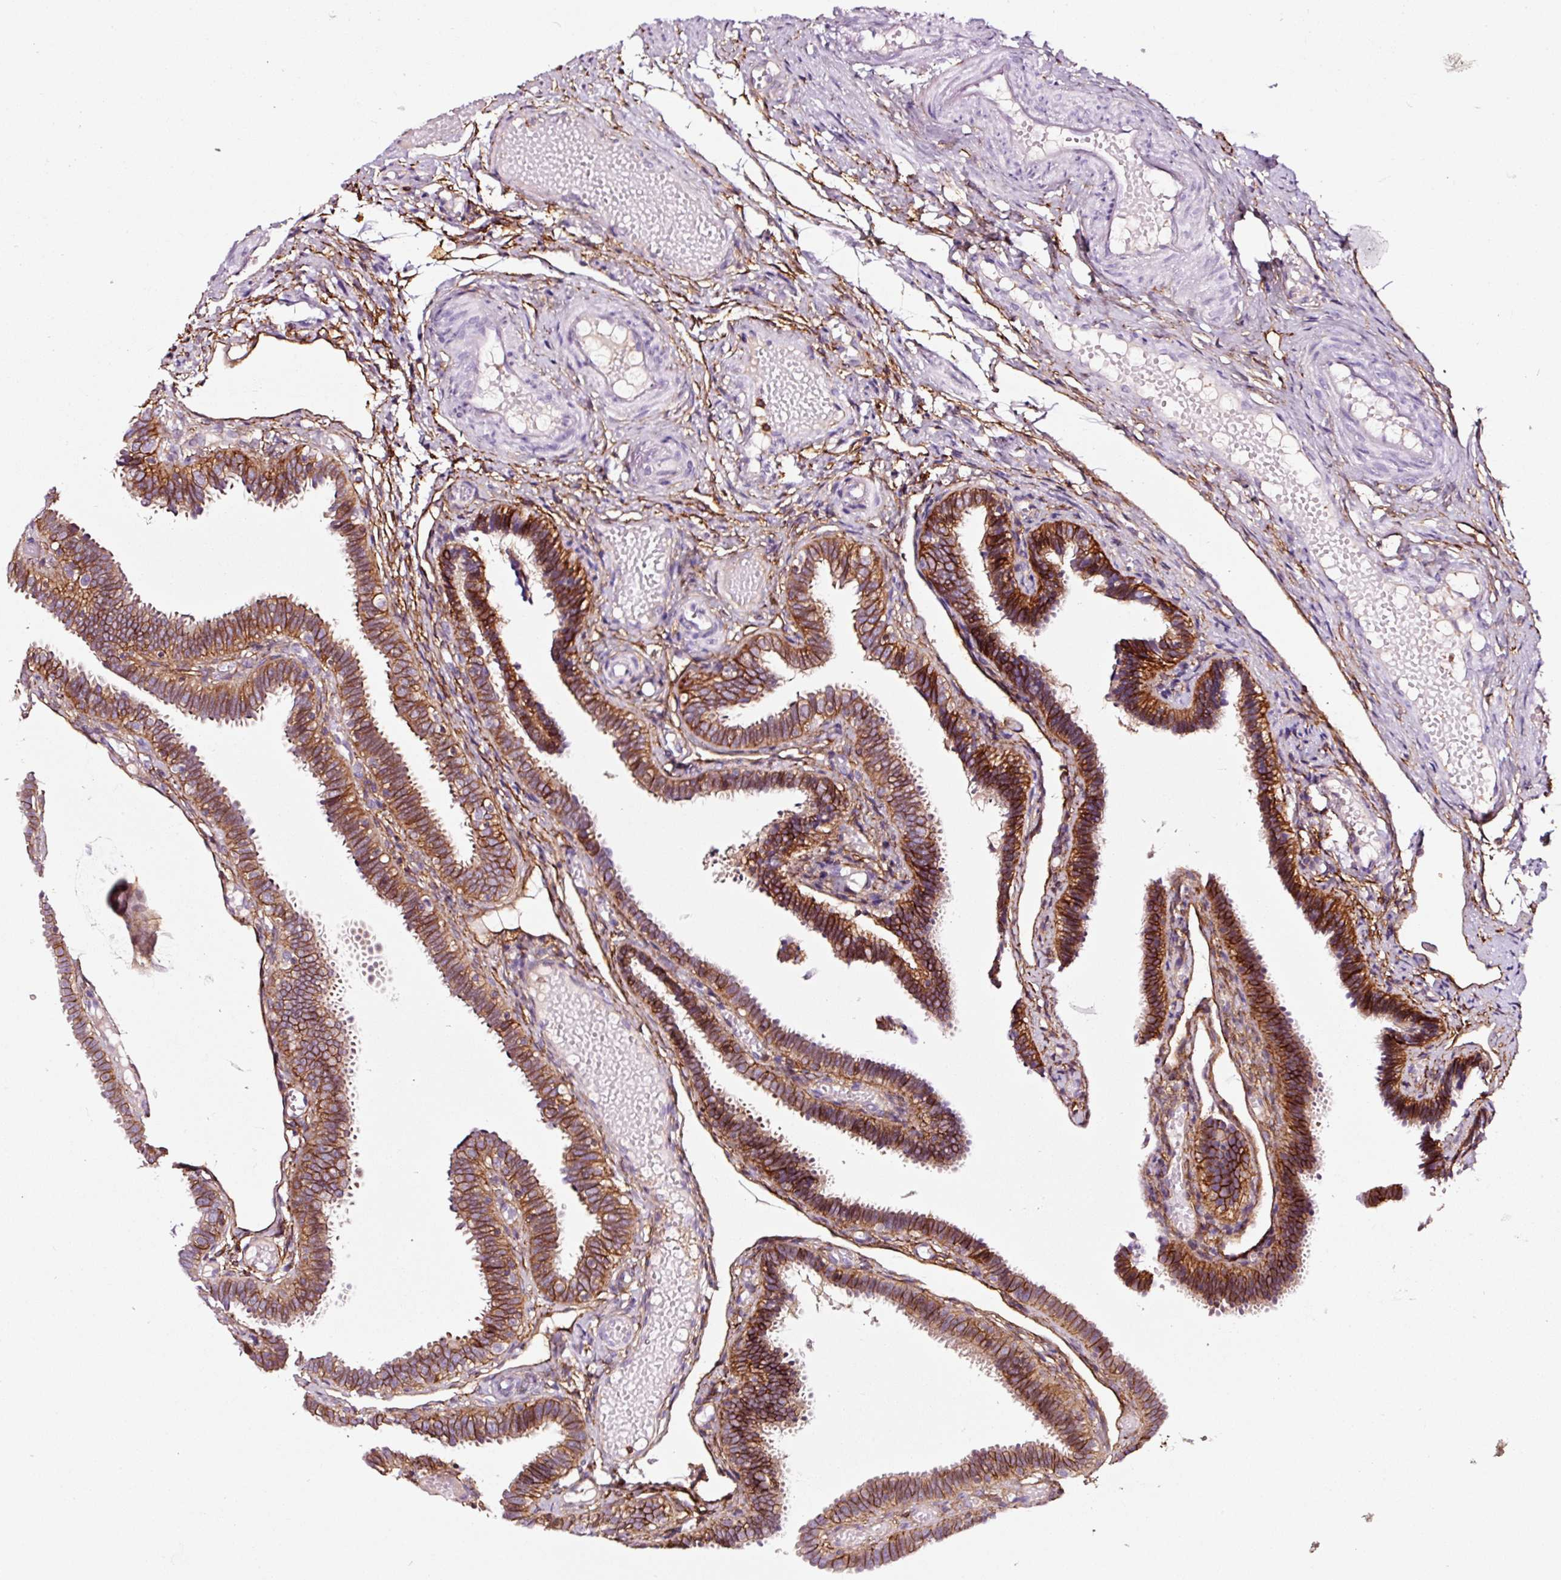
{"staining": {"intensity": "strong", "quantity": ">75%", "location": "cytoplasmic/membranous"}, "tissue": "fallopian tube", "cell_type": "Glandular cells", "image_type": "normal", "snomed": [{"axis": "morphology", "description": "Normal tissue, NOS"}, {"axis": "topography", "description": "Fallopian tube"}], "caption": "IHC staining of unremarkable fallopian tube, which shows high levels of strong cytoplasmic/membranous positivity in approximately >75% of glandular cells indicating strong cytoplasmic/membranous protein positivity. The staining was performed using DAB (3,3'-diaminobenzidine) (brown) for protein detection and nuclei were counterstained in hematoxylin (blue).", "gene": "ADD3", "patient": {"sex": "female", "age": 37}}